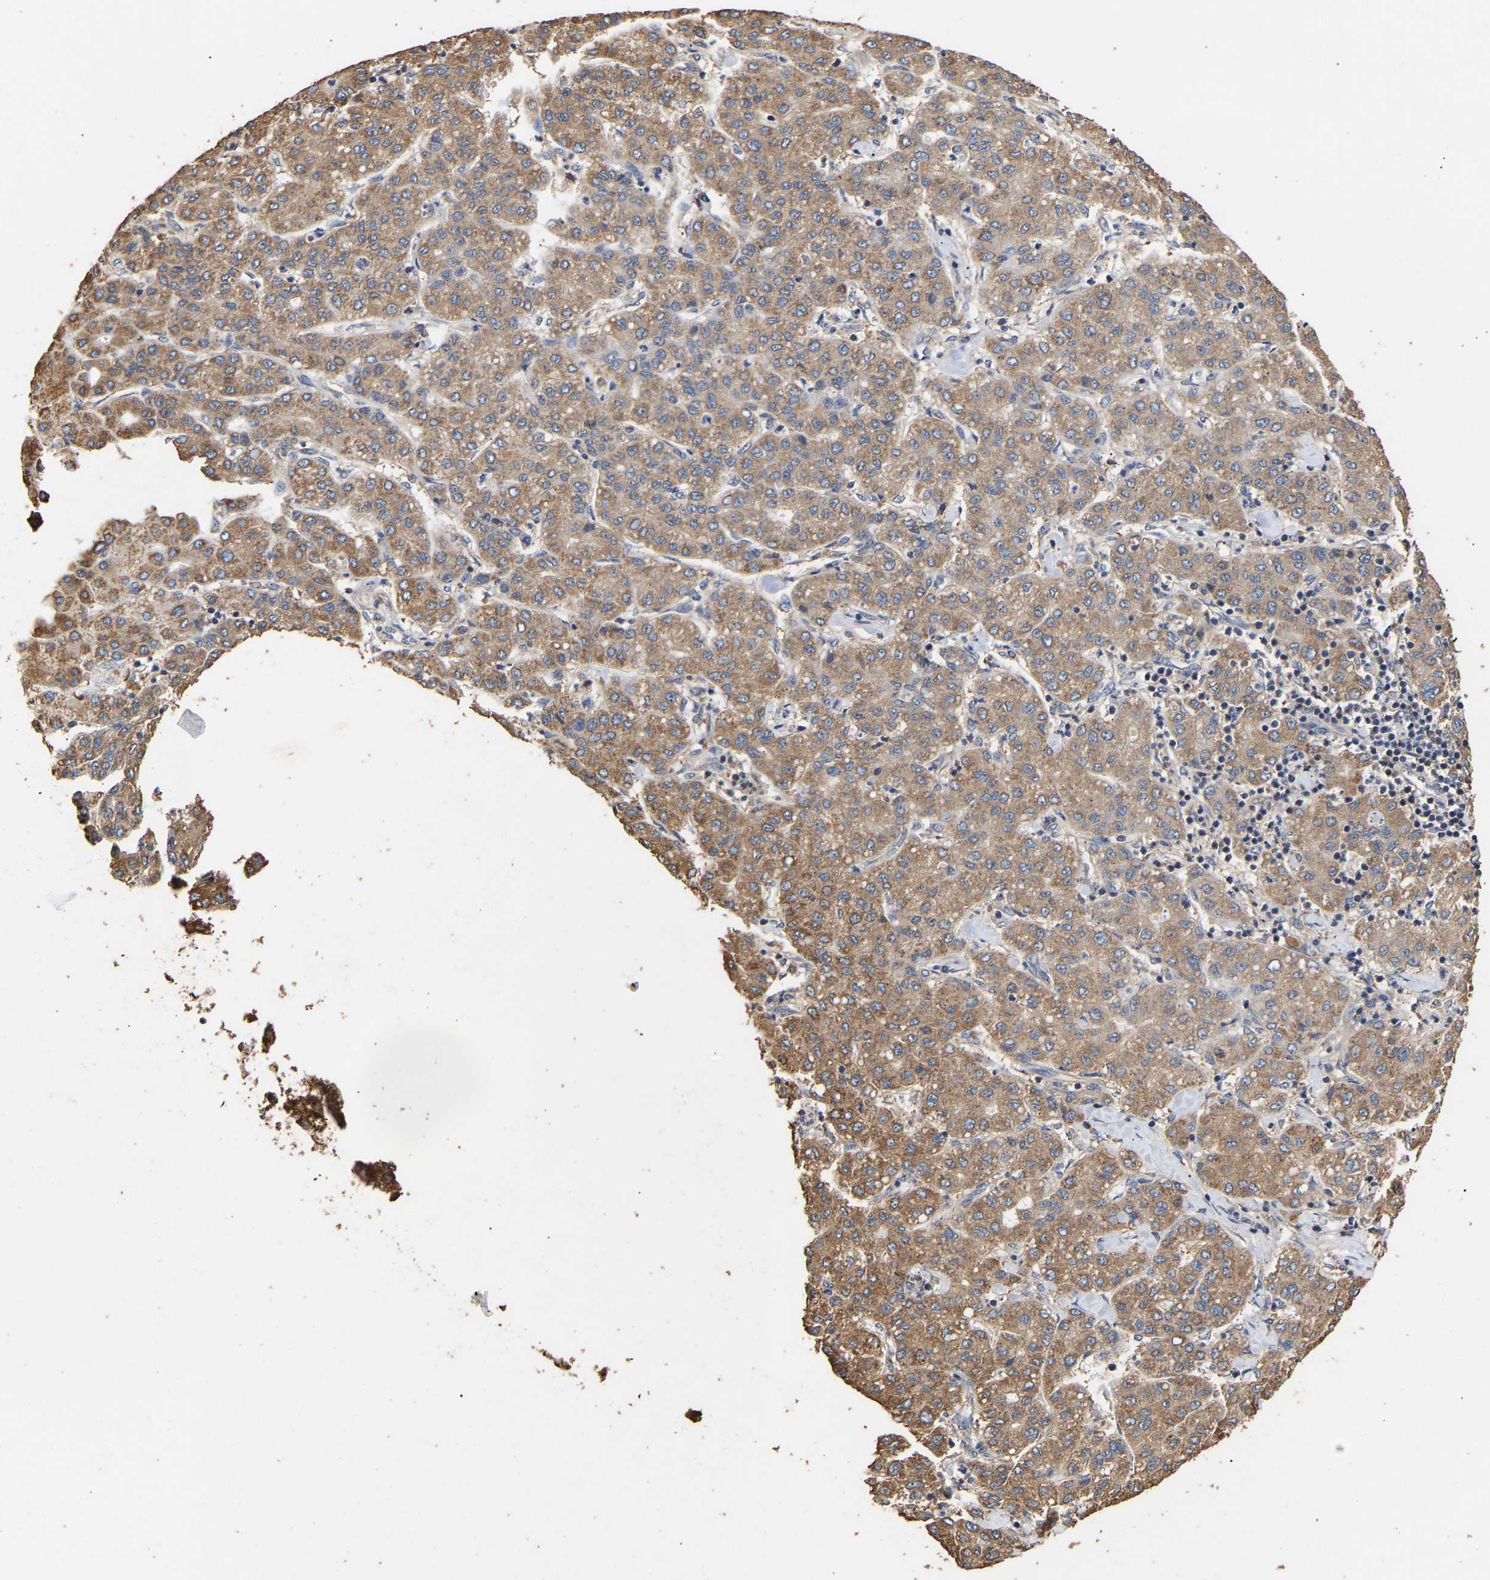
{"staining": {"intensity": "moderate", "quantity": ">75%", "location": "cytoplasmic/membranous"}, "tissue": "liver cancer", "cell_type": "Tumor cells", "image_type": "cancer", "snomed": [{"axis": "morphology", "description": "Carcinoma, Hepatocellular, NOS"}, {"axis": "topography", "description": "Liver"}], "caption": "This photomicrograph displays hepatocellular carcinoma (liver) stained with immunohistochemistry to label a protein in brown. The cytoplasmic/membranous of tumor cells show moderate positivity for the protein. Nuclei are counter-stained blue.", "gene": "ZNF26", "patient": {"sex": "male", "age": 65}}